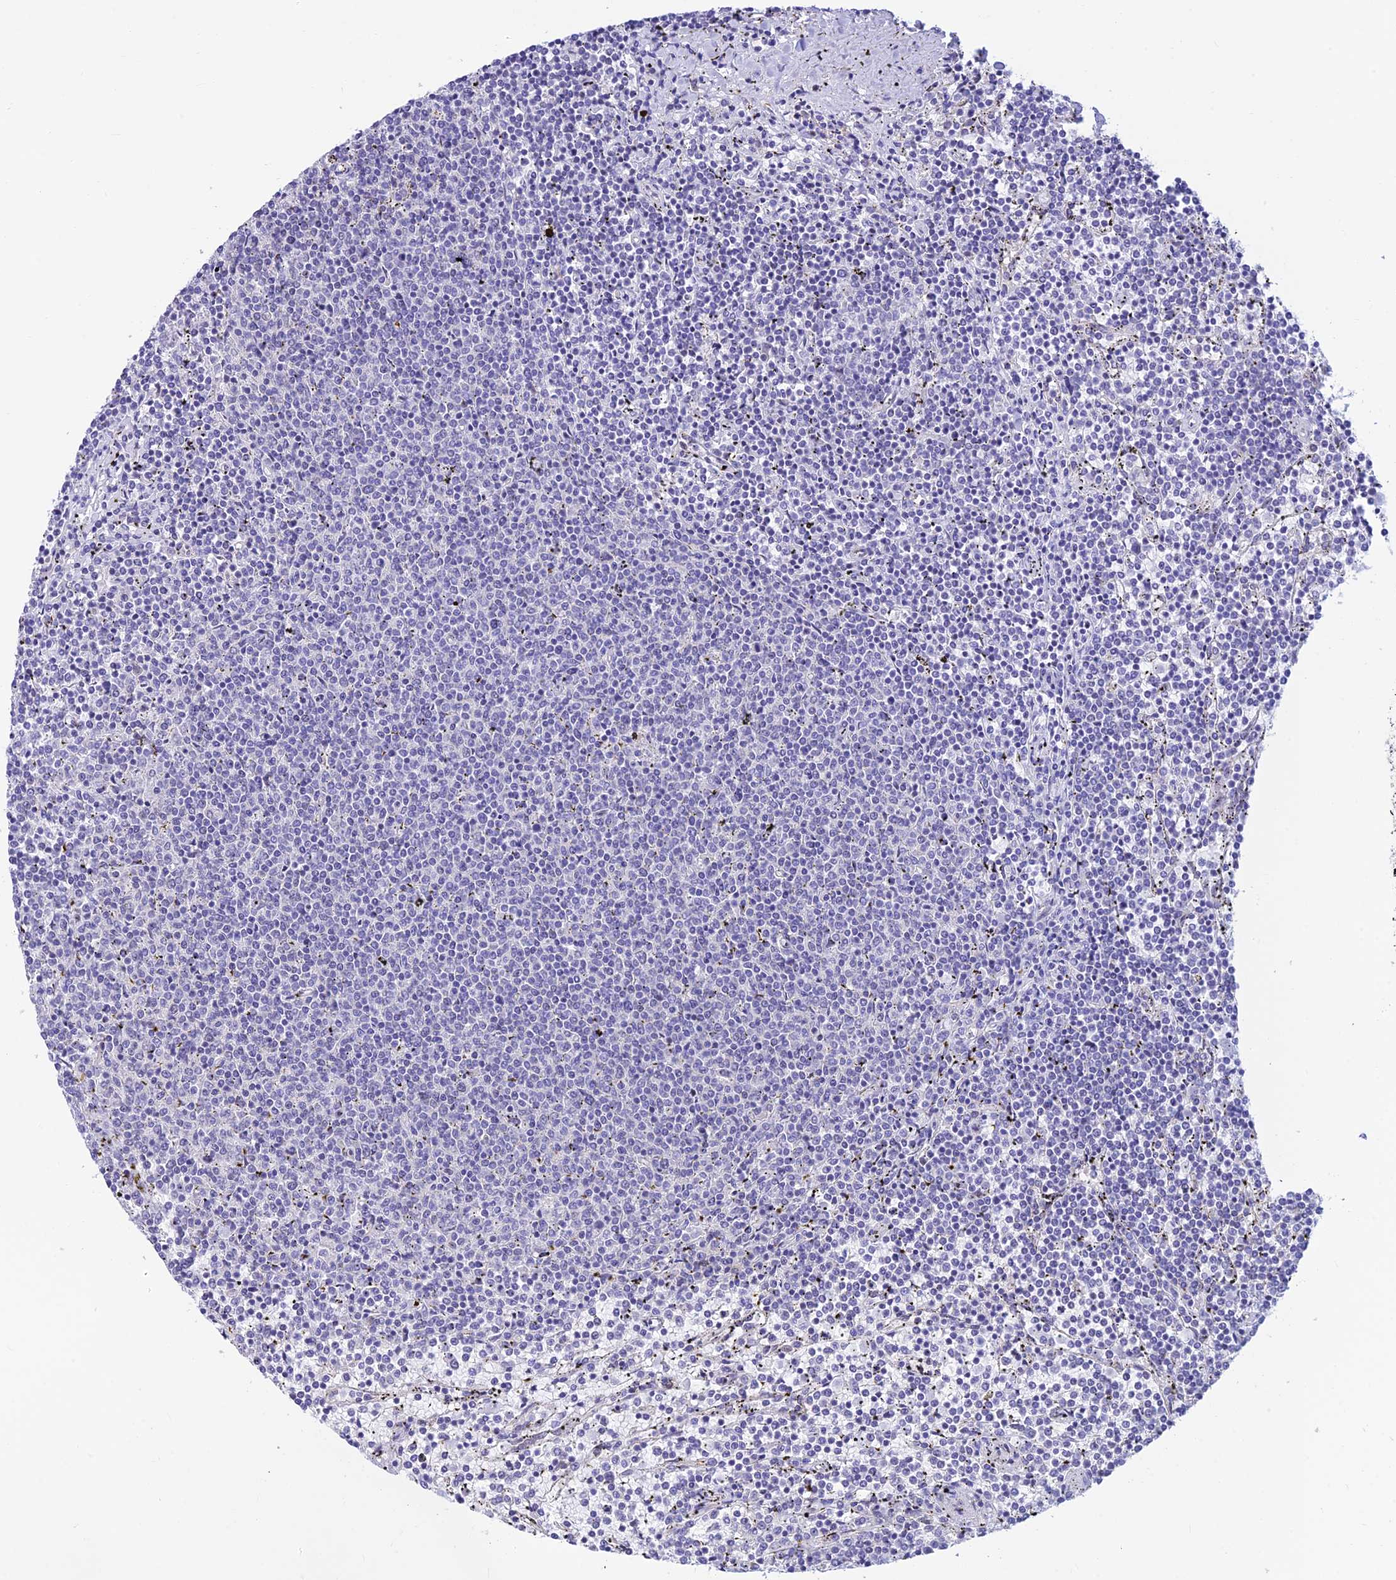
{"staining": {"intensity": "negative", "quantity": "none", "location": "none"}, "tissue": "lymphoma", "cell_type": "Tumor cells", "image_type": "cancer", "snomed": [{"axis": "morphology", "description": "Malignant lymphoma, non-Hodgkin's type, Low grade"}, {"axis": "topography", "description": "Spleen"}], "caption": "Malignant lymphoma, non-Hodgkin's type (low-grade) stained for a protein using immunohistochemistry (IHC) exhibits no expression tumor cells.", "gene": "INKA1", "patient": {"sex": "female", "age": 50}}